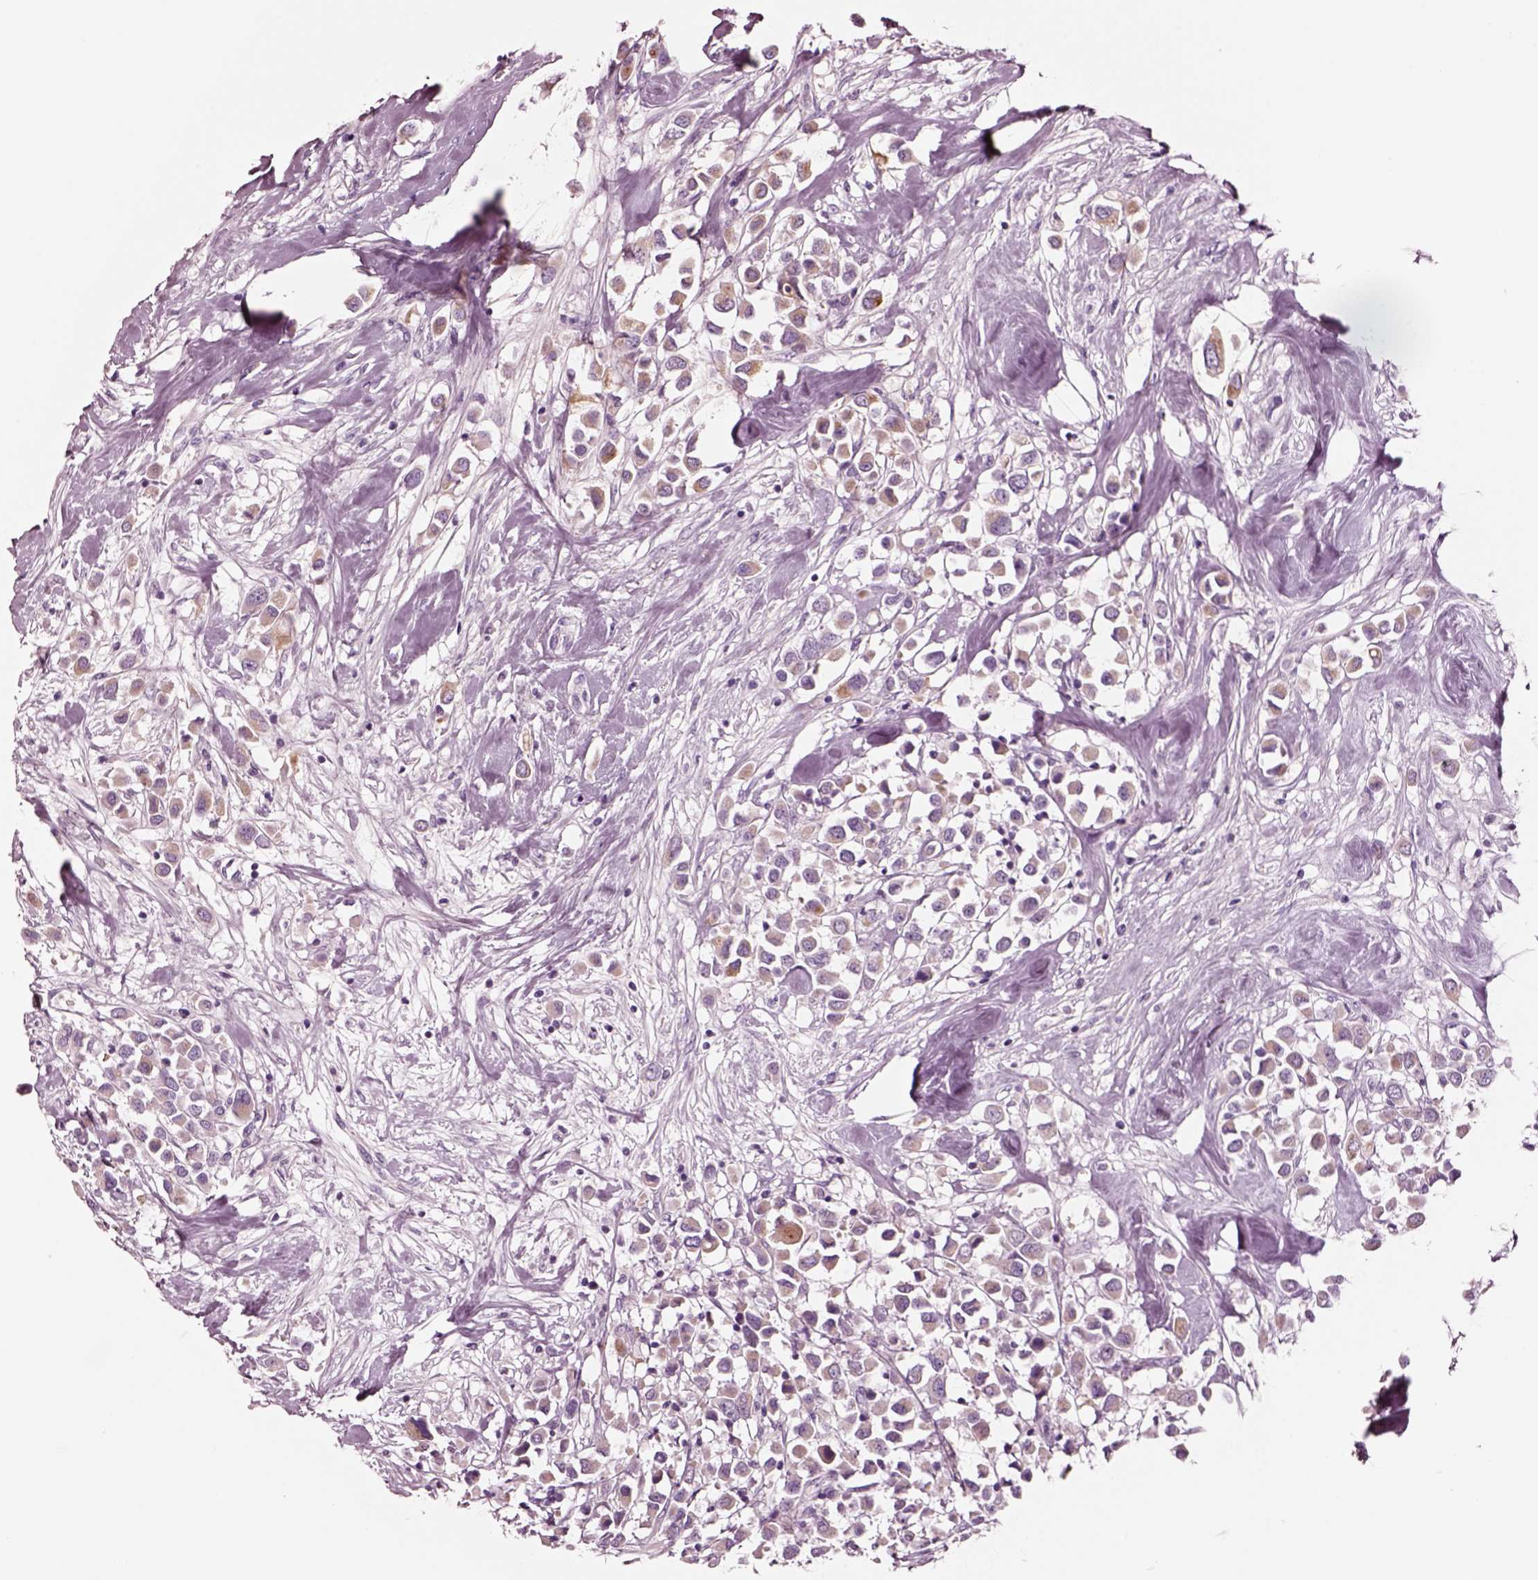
{"staining": {"intensity": "weak", "quantity": ">75%", "location": "cytoplasmic/membranous"}, "tissue": "breast cancer", "cell_type": "Tumor cells", "image_type": "cancer", "snomed": [{"axis": "morphology", "description": "Duct carcinoma"}, {"axis": "topography", "description": "Breast"}], "caption": "Approximately >75% of tumor cells in breast infiltrating ductal carcinoma exhibit weak cytoplasmic/membranous protein staining as visualized by brown immunohistochemical staining.", "gene": "NMRK2", "patient": {"sex": "female", "age": 61}}